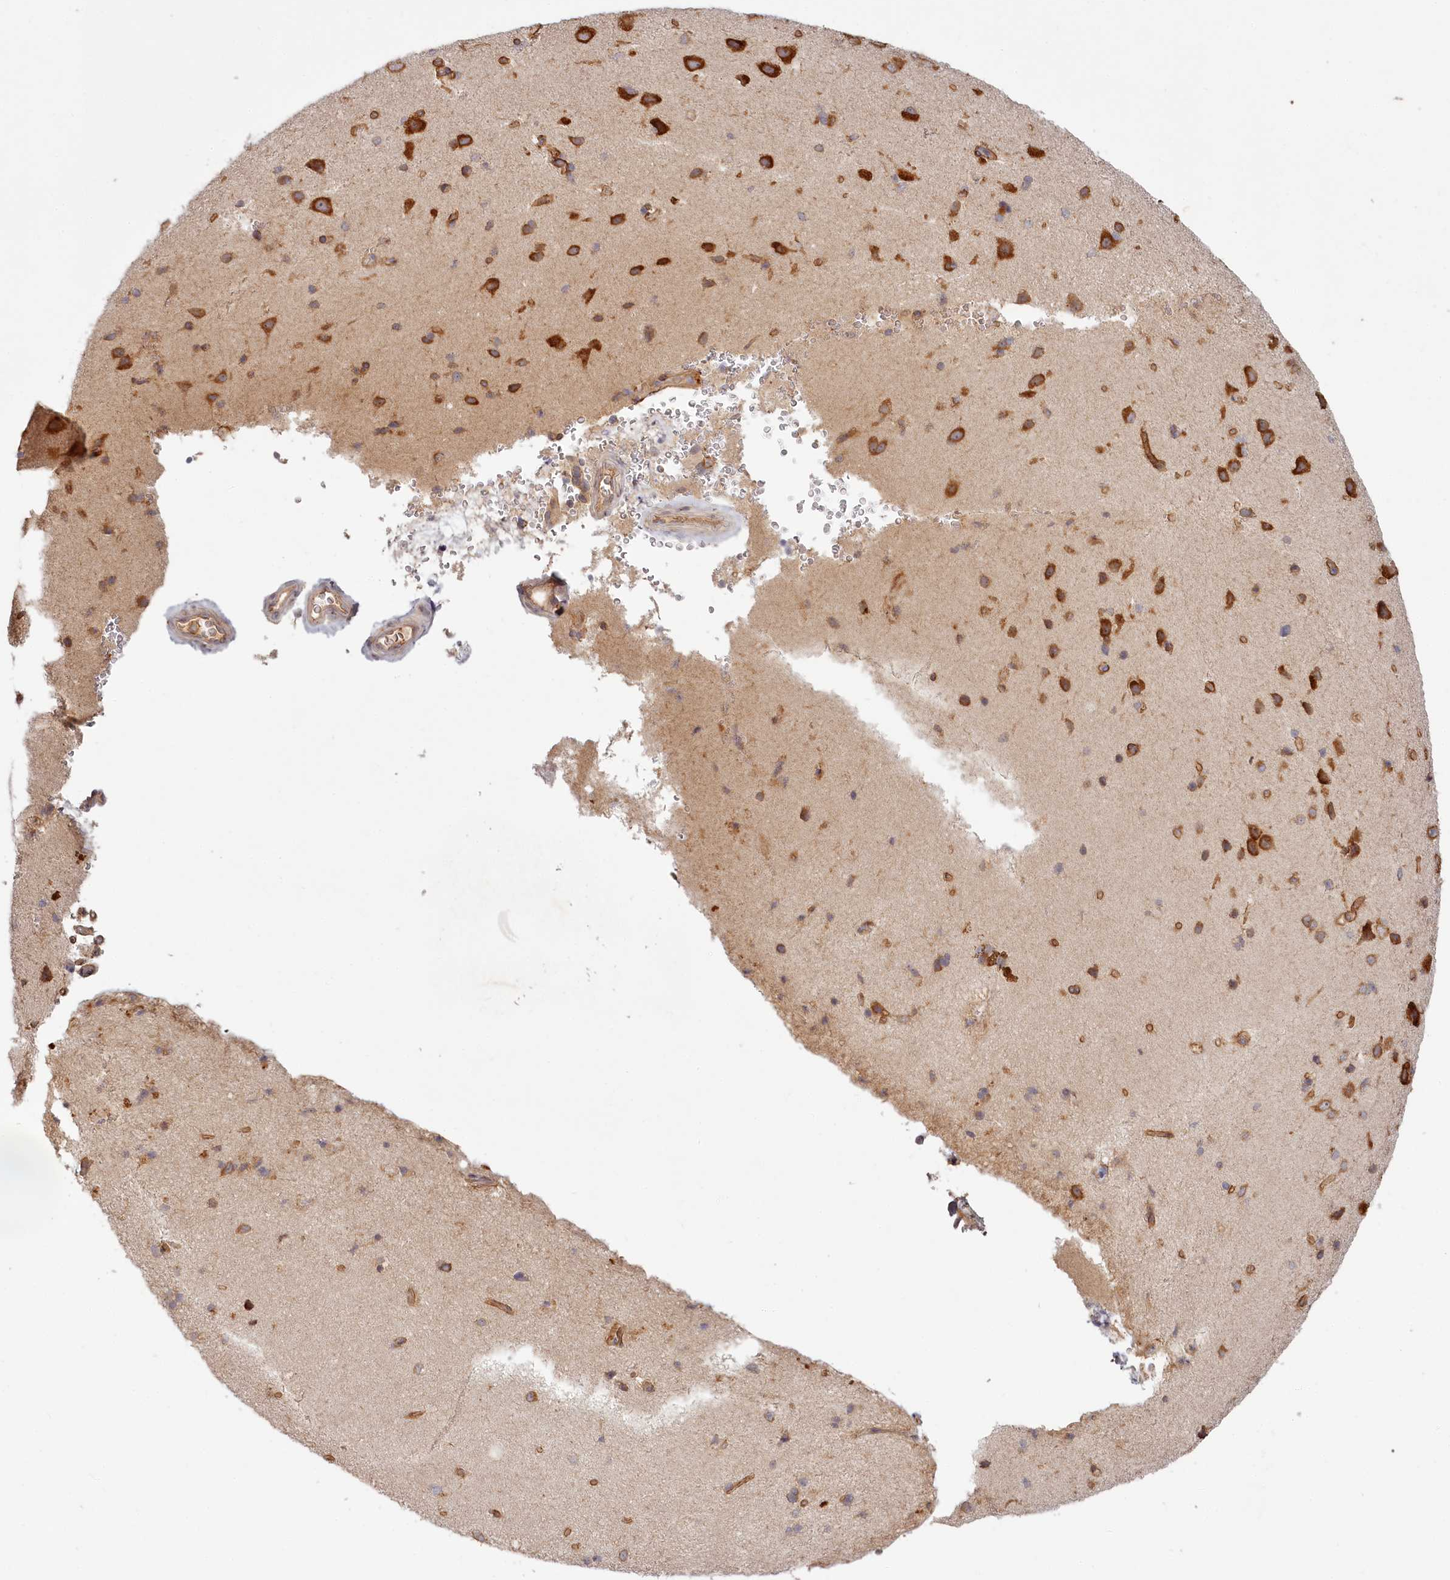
{"staining": {"intensity": "weak", "quantity": "25%-75%", "location": "cytoplasmic/membranous"}, "tissue": "cerebral cortex", "cell_type": "Endothelial cells", "image_type": "normal", "snomed": [{"axis": "morphology", "description": "Normal tissue, NOS"}, {"axis": "topography", "description": "Cerebral cortex"}], "caption": "Approximately 25%-75% of endothelial cells in unremarkable human cerebral cortex exhibit weak cytoplasmic/membranous protein expression as visualized by brown immunohistochemical staining.", "gene": "TMIE", "patient": {"sex": "male", "age": 62}}